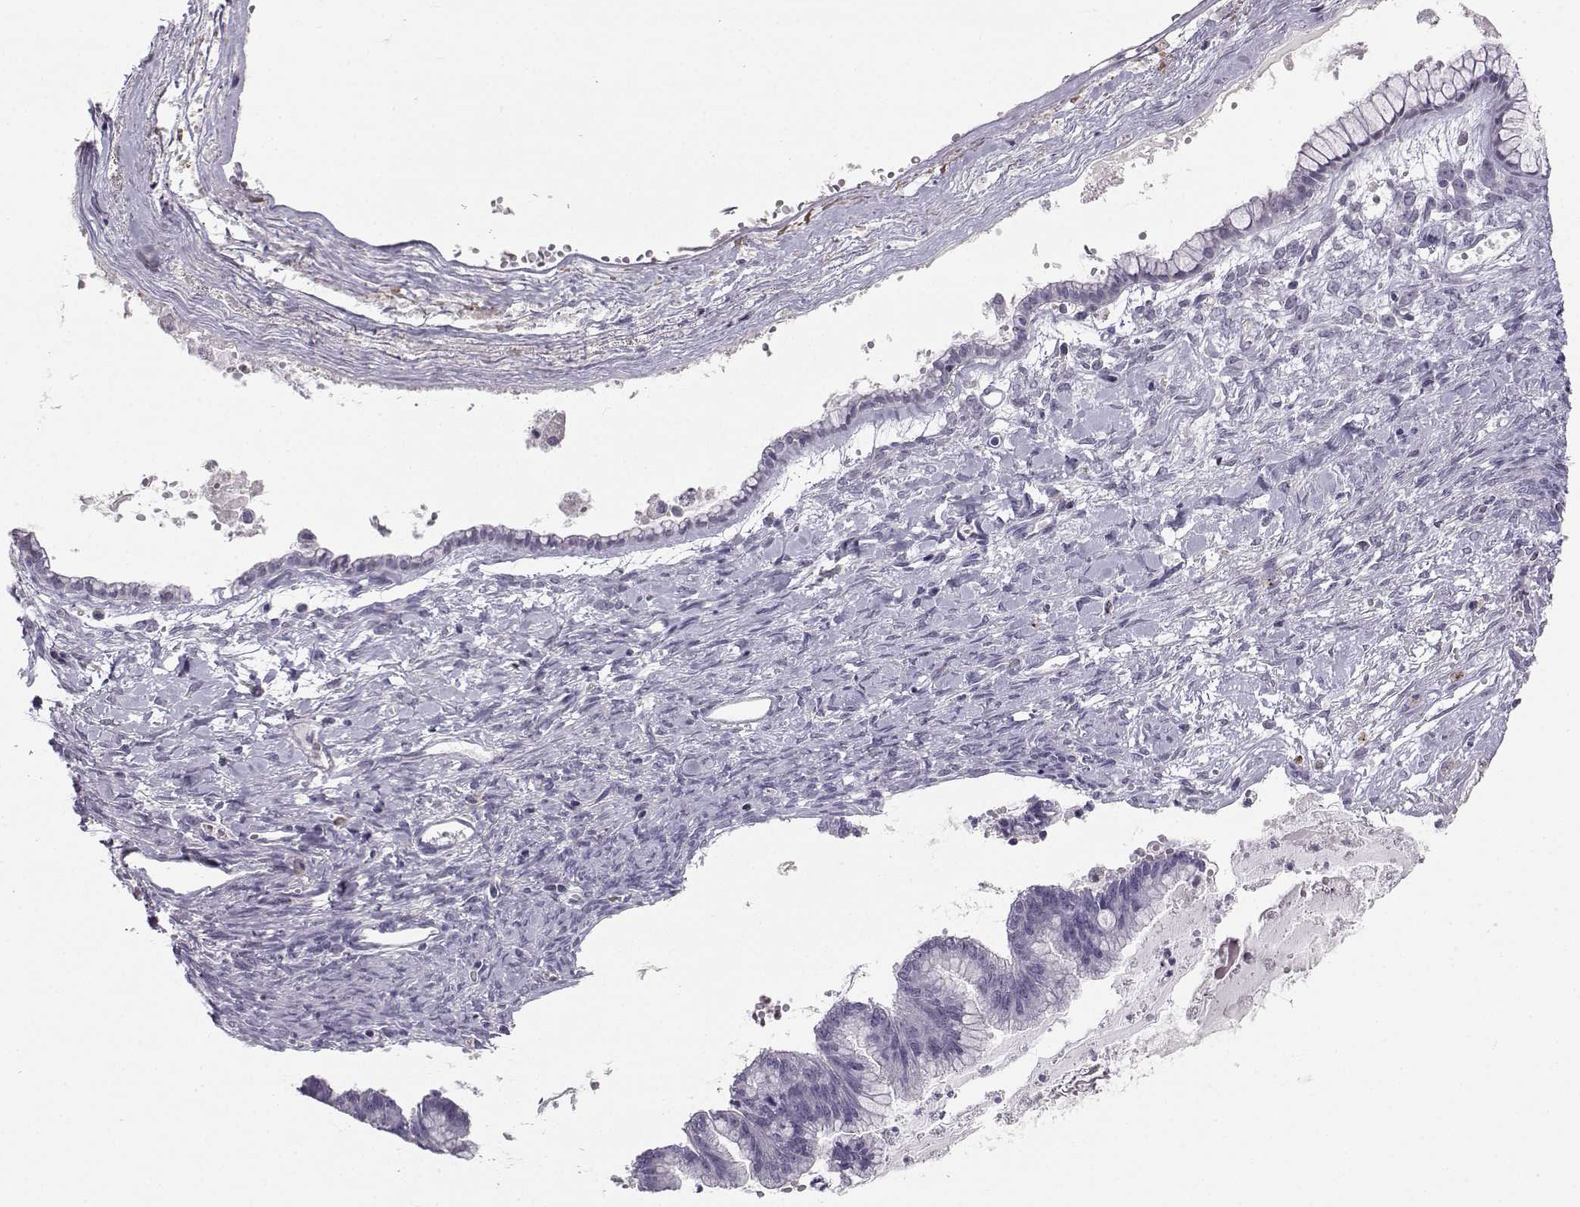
{"staining": {"intensity": "negative", "quantity": "none", "location": "none"}, "tissue": "ovarian cancer", "cell_type": "Tumor cells", "image_type": "cancer", "snomed": [{"axis": "morphology", "description": "Cystadenocarcinoma, mucinous, NOS"}, {"axis": "topography", "description": "Ovary"}], "caption": "Mucinous cystadenocarcinoma (ovarian) was stained to show a protein in brown. There is no significant positivity in tumor cells.", "gene": "MROH7", "patient": {"sex": "female", "age": 67}}